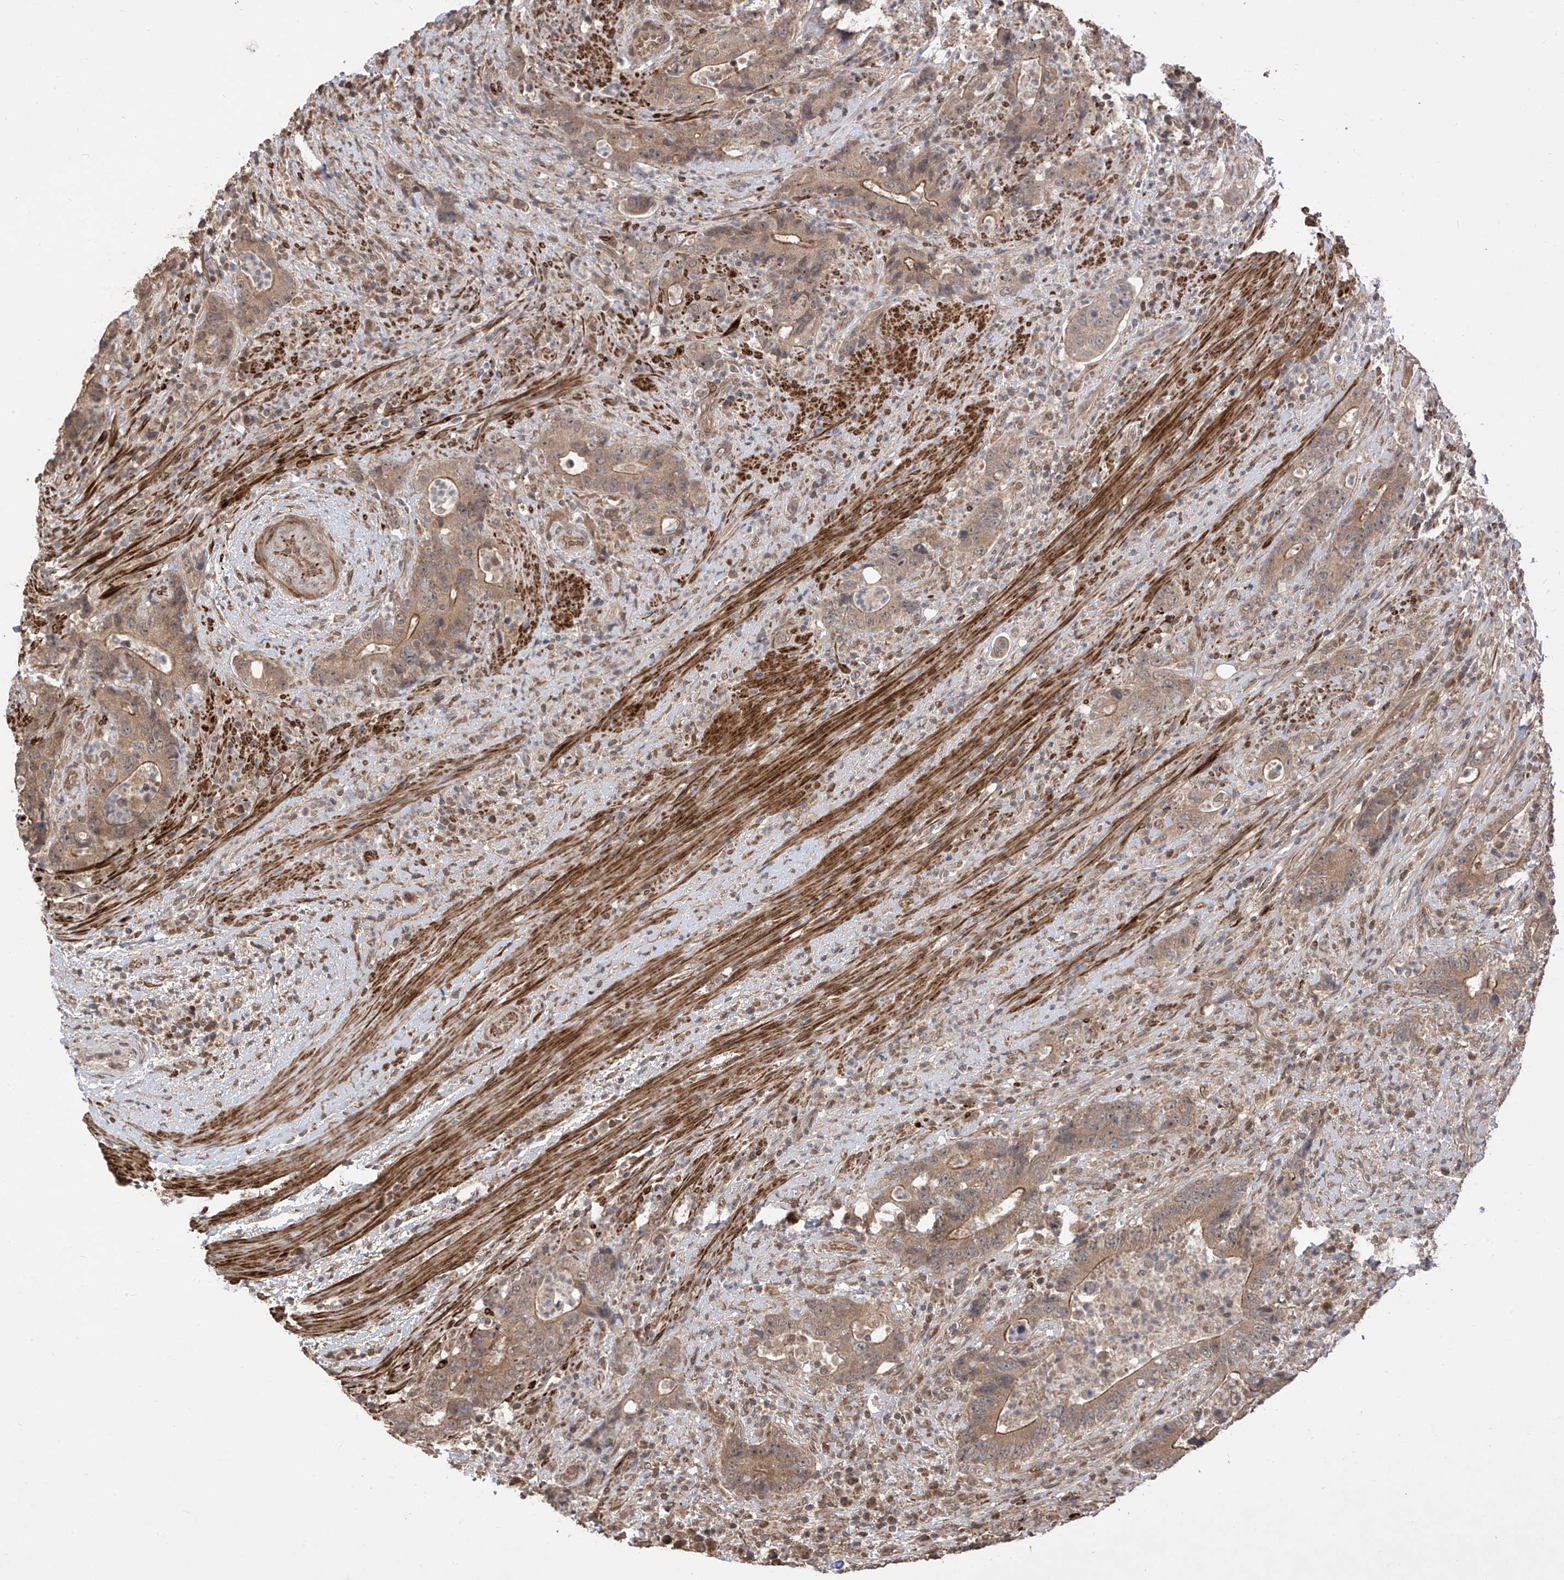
{"staining": {"intensity": "moderate", "quantity": "25%-75%", "location": "cytoplasmic/membranous"}, "tissue": "colorectal cancer", "cell_type": "Tumor cells", "image_type": "cancer", "snomed": [{"axis": "morphology", "description": "Adenocarcinoma, NOS"}, {"axis": "topography", "description": "Colon"}], "caption": "Human colorectal adenocarcinoma stained with a brown dye displays moderate cytoplasmic/membranous positive positivity in approximately 25%-75% of tumor cells.", "gene": "LATS1", "patient": {"sex": "female", "age": 75}}